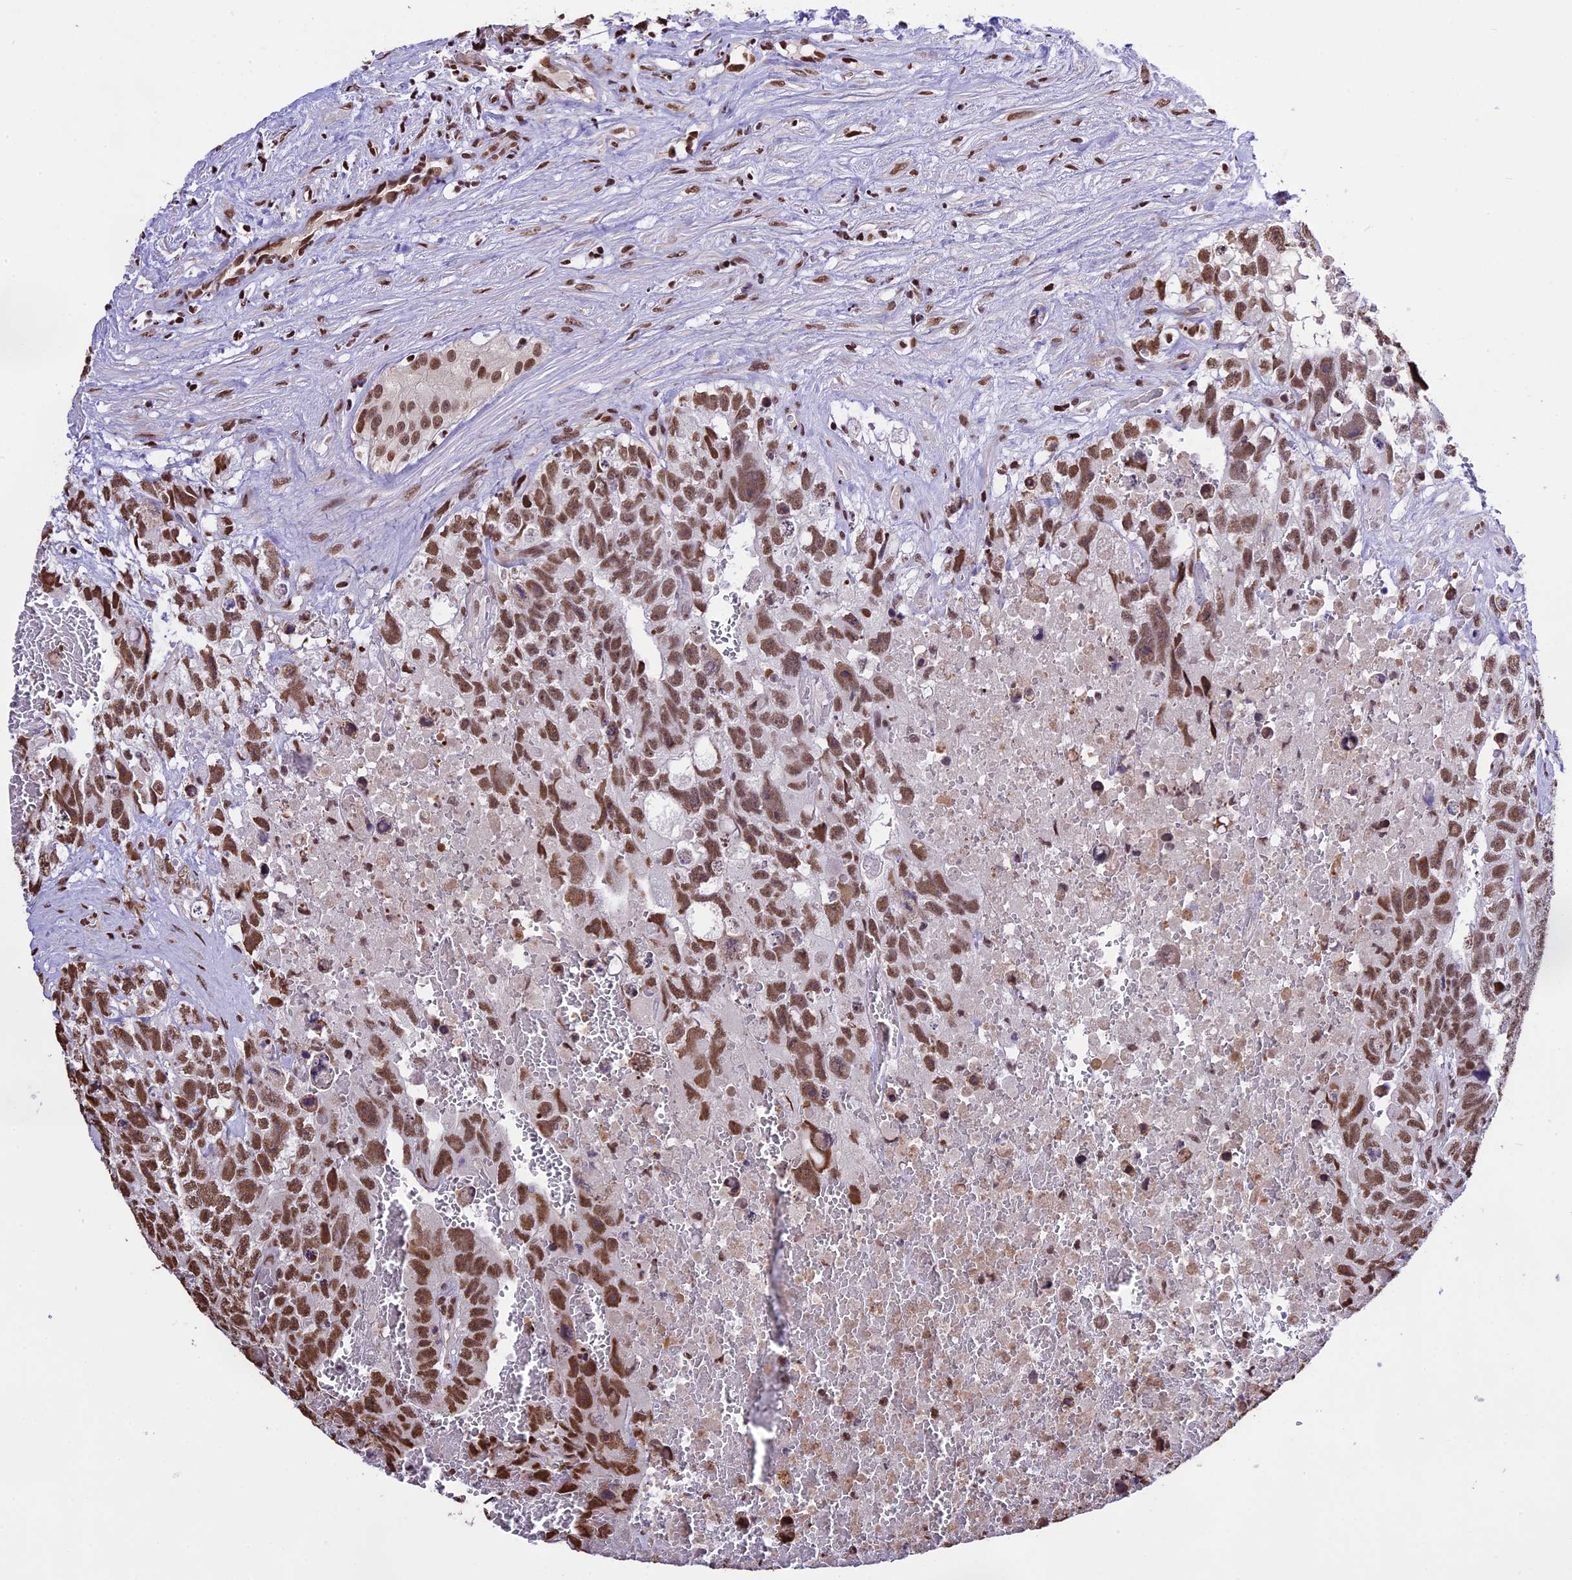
{"staining": {"intensity": "moderate", "quantity": ">75%", "location": "nuclear"}, "tissue": "testis cancer", "cell_type": "Tumor cells", "image_type": "cancer", "snomed": [{"axis": "morphology", "description": "Carcinoma, Embryonal, NOS"}, {"axis": "topography", "description": "Testis"}], "caption": "Tumor cells demonstrate medium levels of moderate nuclear expression in approximately >75% of cells in testis cancer (embryonal carcinoma). Using DAB (brown) and hematoxylin (blue) stains, captured at high magnification using brightfield microscopy.", "gene": "POLR3E", "patient": {"sex": "male", "age": 26}}